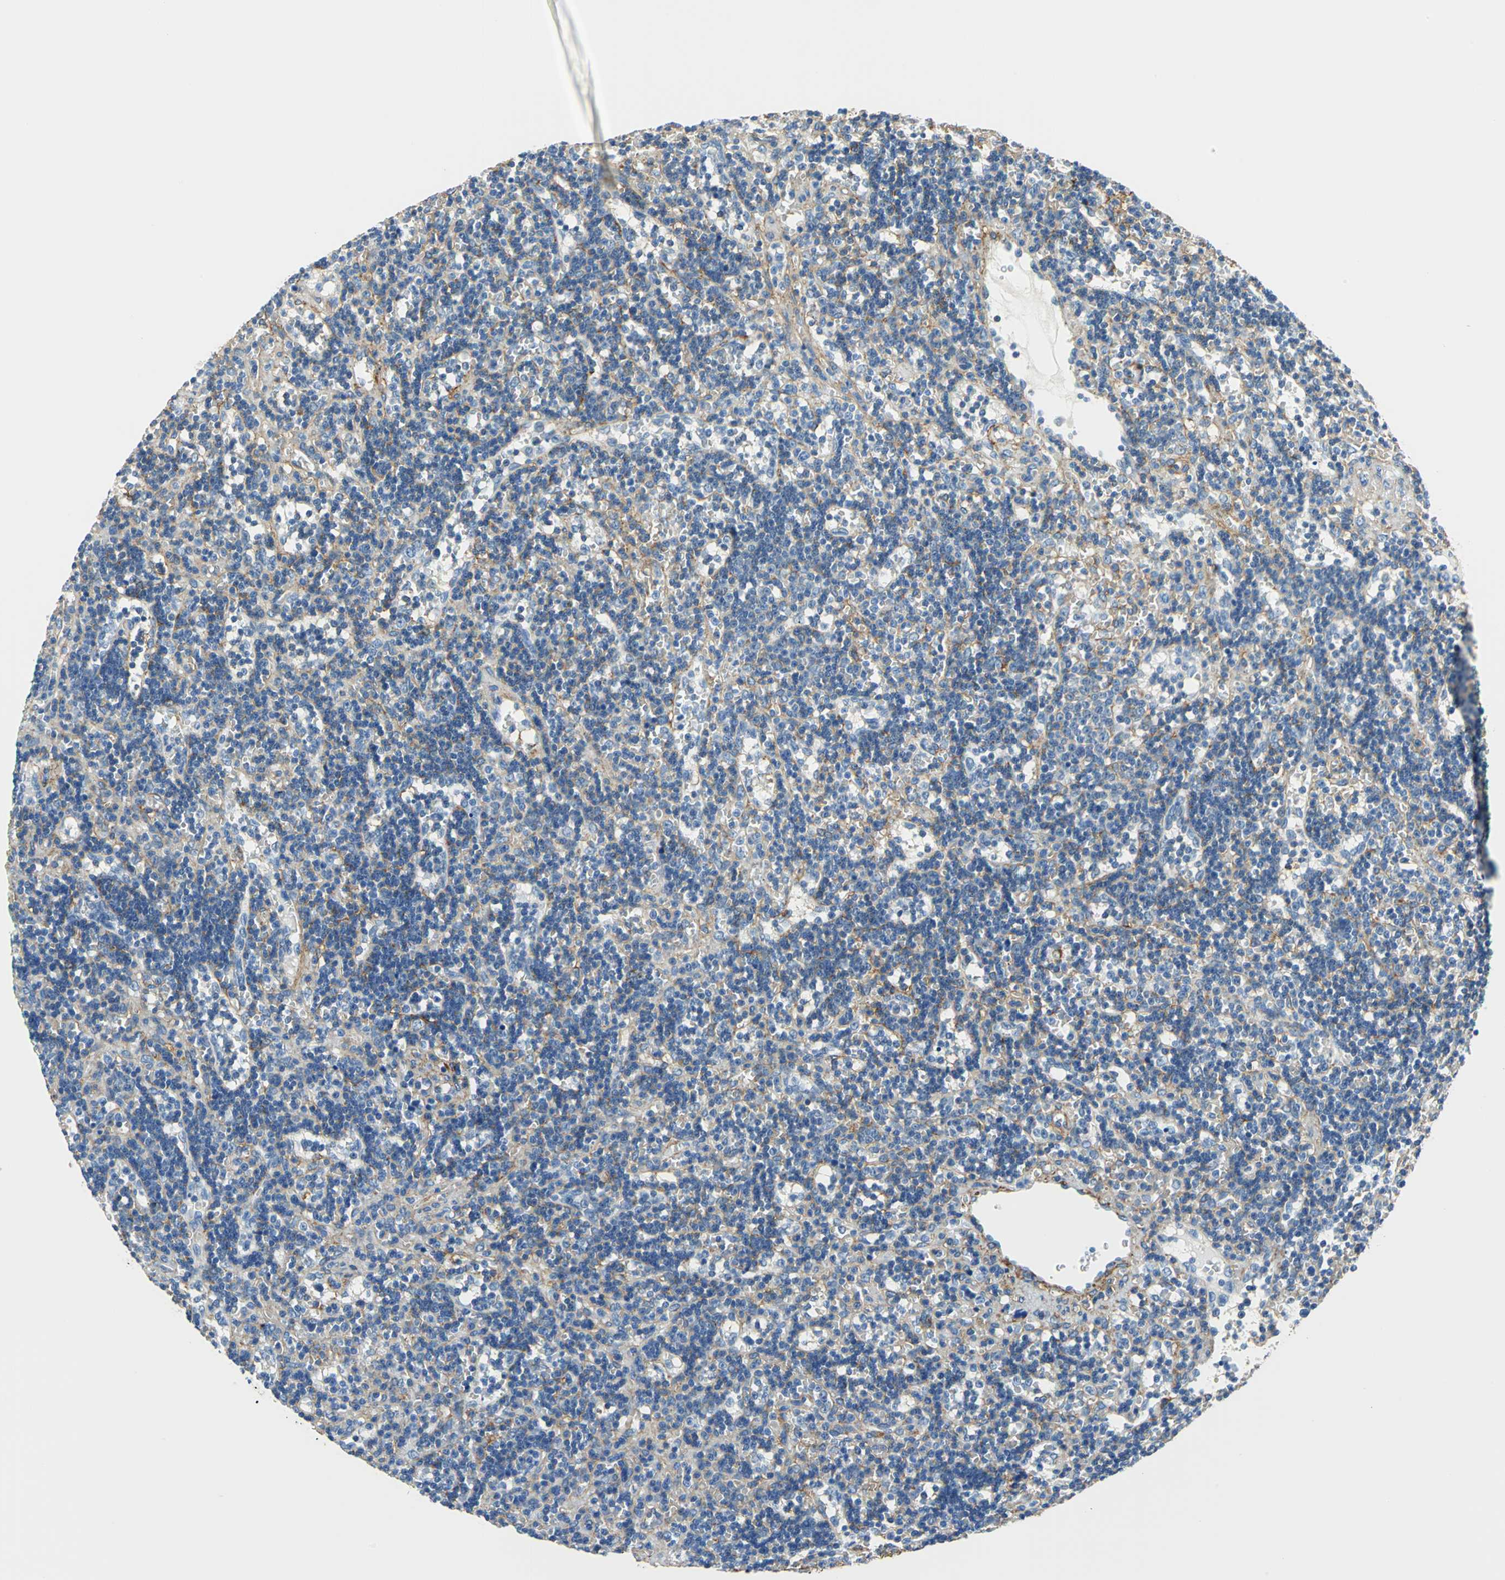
{"staining": {"intensity": "negative", "quantity": "none", "location": "none"}, "tissue": "lymphoma", "cell_type": "Tumor cells", "image_type": "cancer", "snomed": [{"axis": "morphology", "description": "Malignant lymphoma, non-Hodgkin's type, Low grade"}, {"axis": "topography", "description": "Spleen"}], "caption": "Lymphoma stained for a protein using immunohistochemistry (IHC) displays no staining tumor cells.", "gene": "AKAP12", "patient": {"sex": "male", "age": 60}}